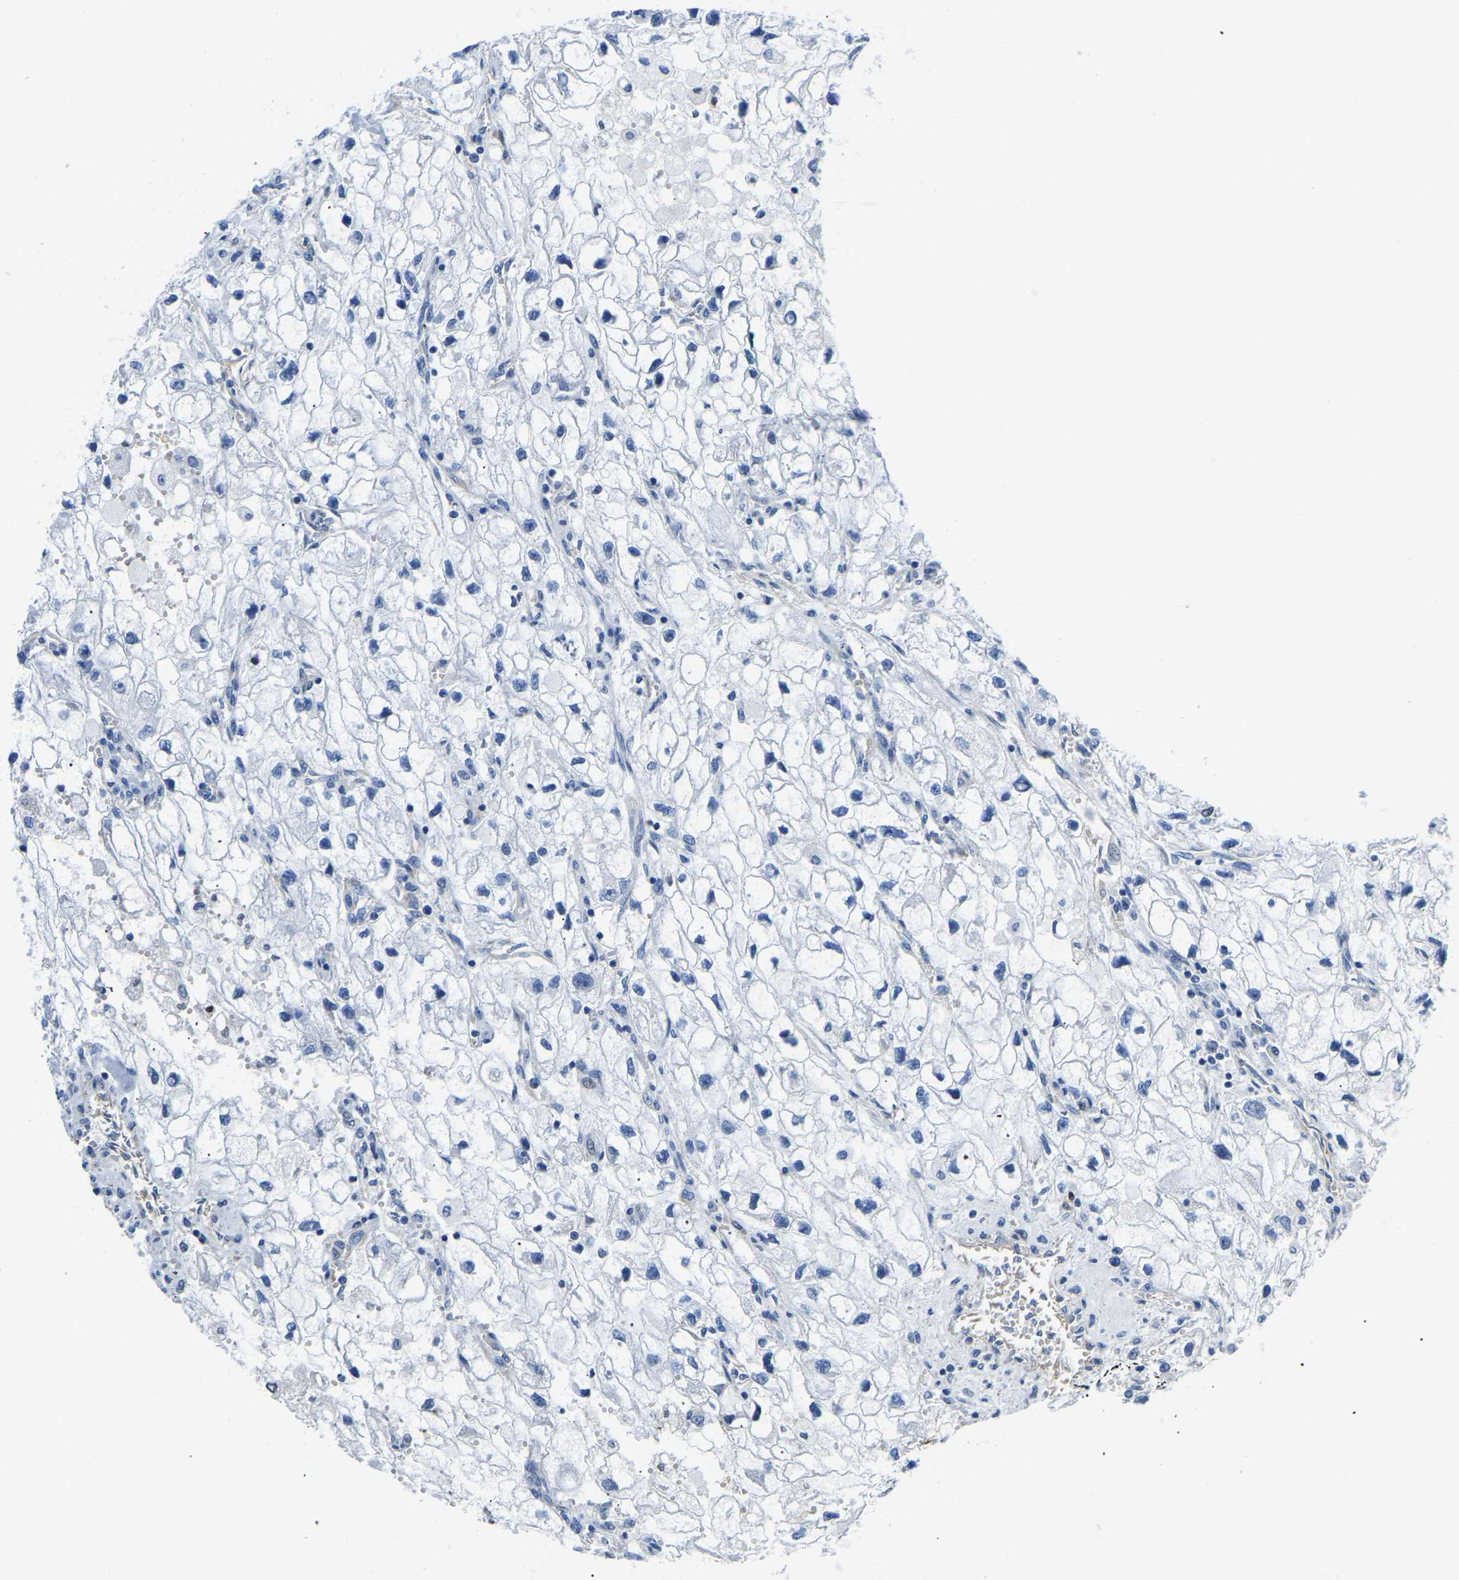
{"staining": {"intensity": "negative", "quantity": "none", "location": "none"}, "tissue": "renal cancer", "cell_type": "Tumor cells", "image_type": "cancer", "snomed": [{"axis": "morphology", "description": "Adenocarcinoma, NOS"}, {"axis": "topography", "description": "Kidney"}], "caption": "A micrograph of human renal cancer (adenocarcinoma) is negative for staining in tumor cells.", "gene": "UPK3A", "patient": {"sex": "female", "age": 70}}